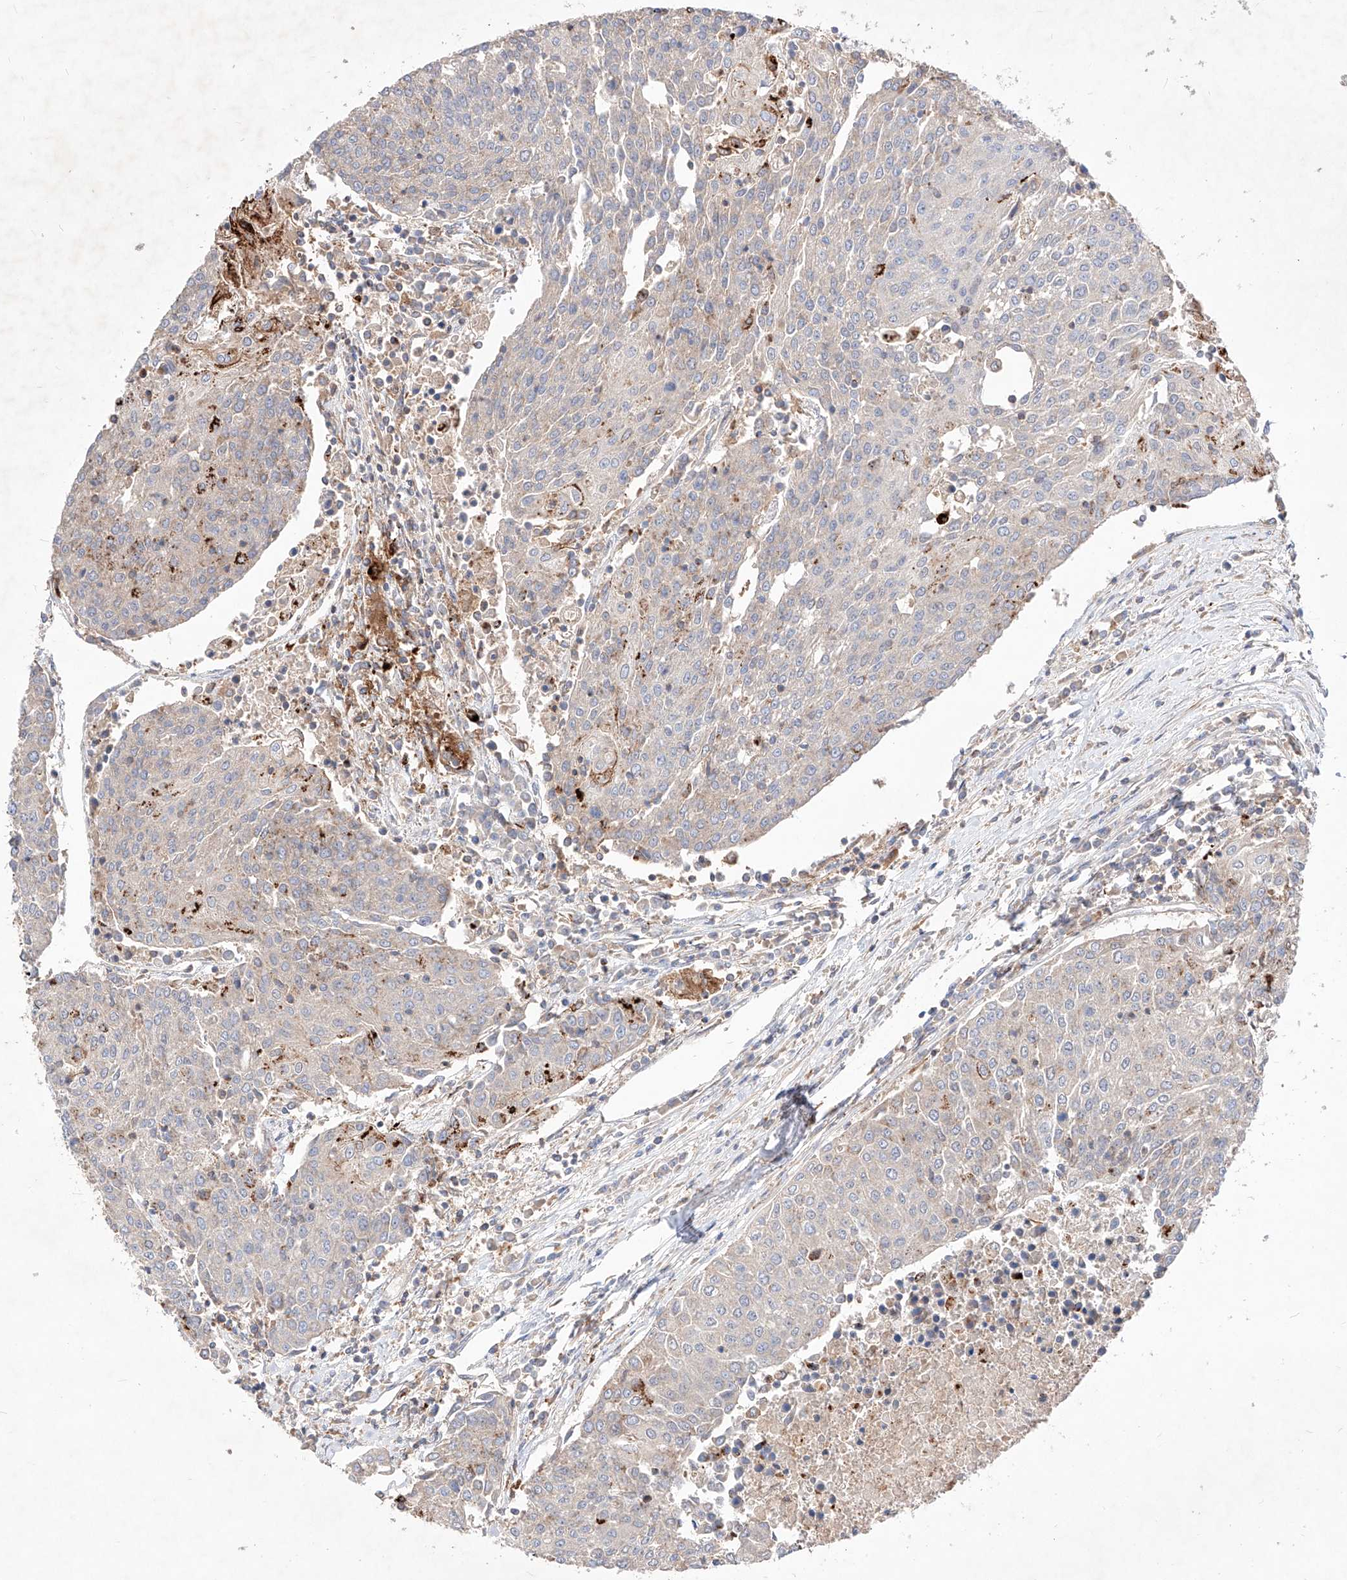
{"staining": {"intensity": "negative", "quantity": "none", "location": "none"}, "tissue": "urothelial cancer", "cell_type": "Tumor cells", "image_type": "cancer", "snomed": [{"axis": "morphology", "description": "Urothelial carcinoma, High grade"}, {"axis": "topography", "description": "Urinary bladder"}], "caption": "A micrograph of high-grade urothelial carcinoma stained for a protein displays no brown staining in tumor cells.", "gene": "TSNAX", "patient": {"sex": "female", "age": 85}}